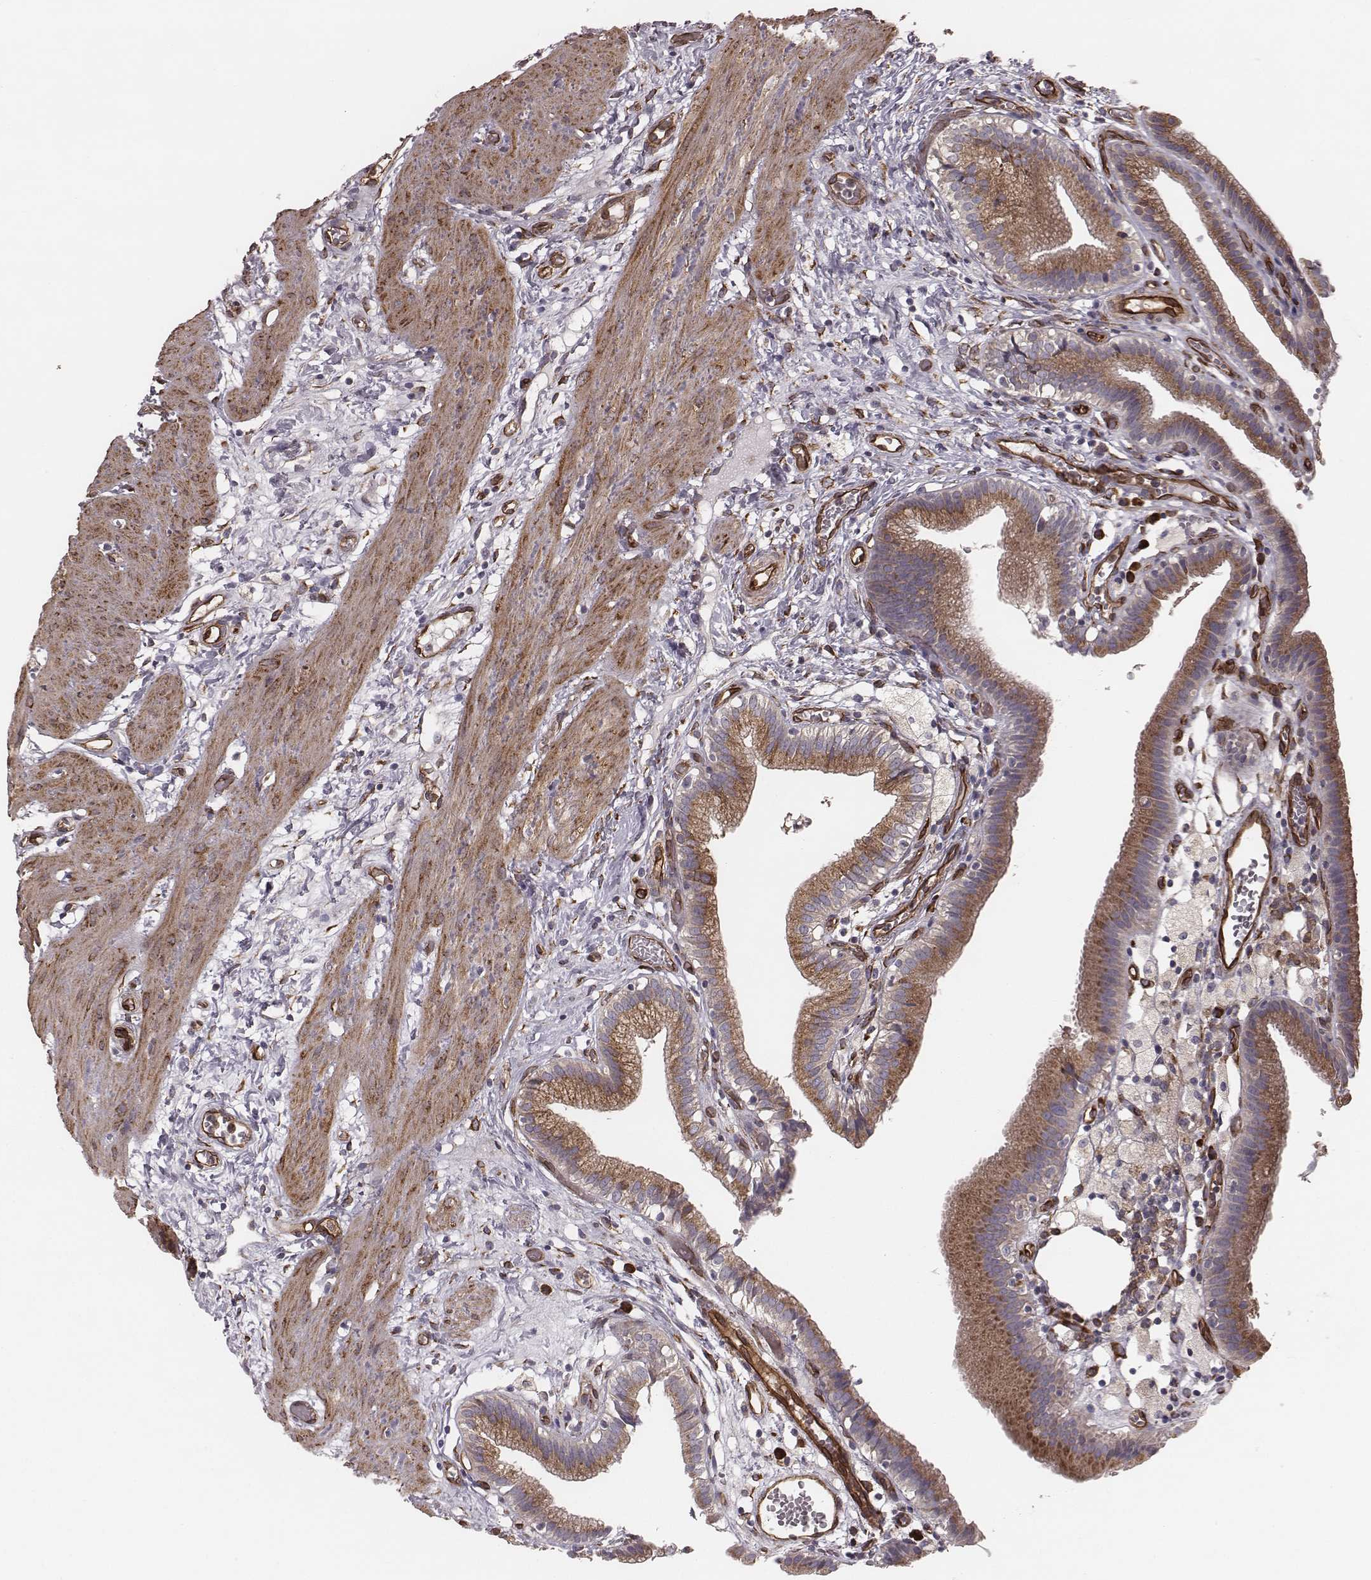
{"staining": {"intensity": "moderate", "quantity": ">75%", "location": "cytoplasmic/membranous"}, "tissue": "gallbladder", "cell_type": "Glandular cells", "image_type": "normal", "snomed": [{"axis": "morphology", "description": "Normal tissue, NOS"}, {"axis": "topography", "description": "Gallbladder"}], "caption": "A brown stain shows moderate cytoplasmic/membranous staining of a protein in glandular cells of benign human gallbladder.", "gene": "PALMD", "patient": {"sex": "female", "age": 24}}